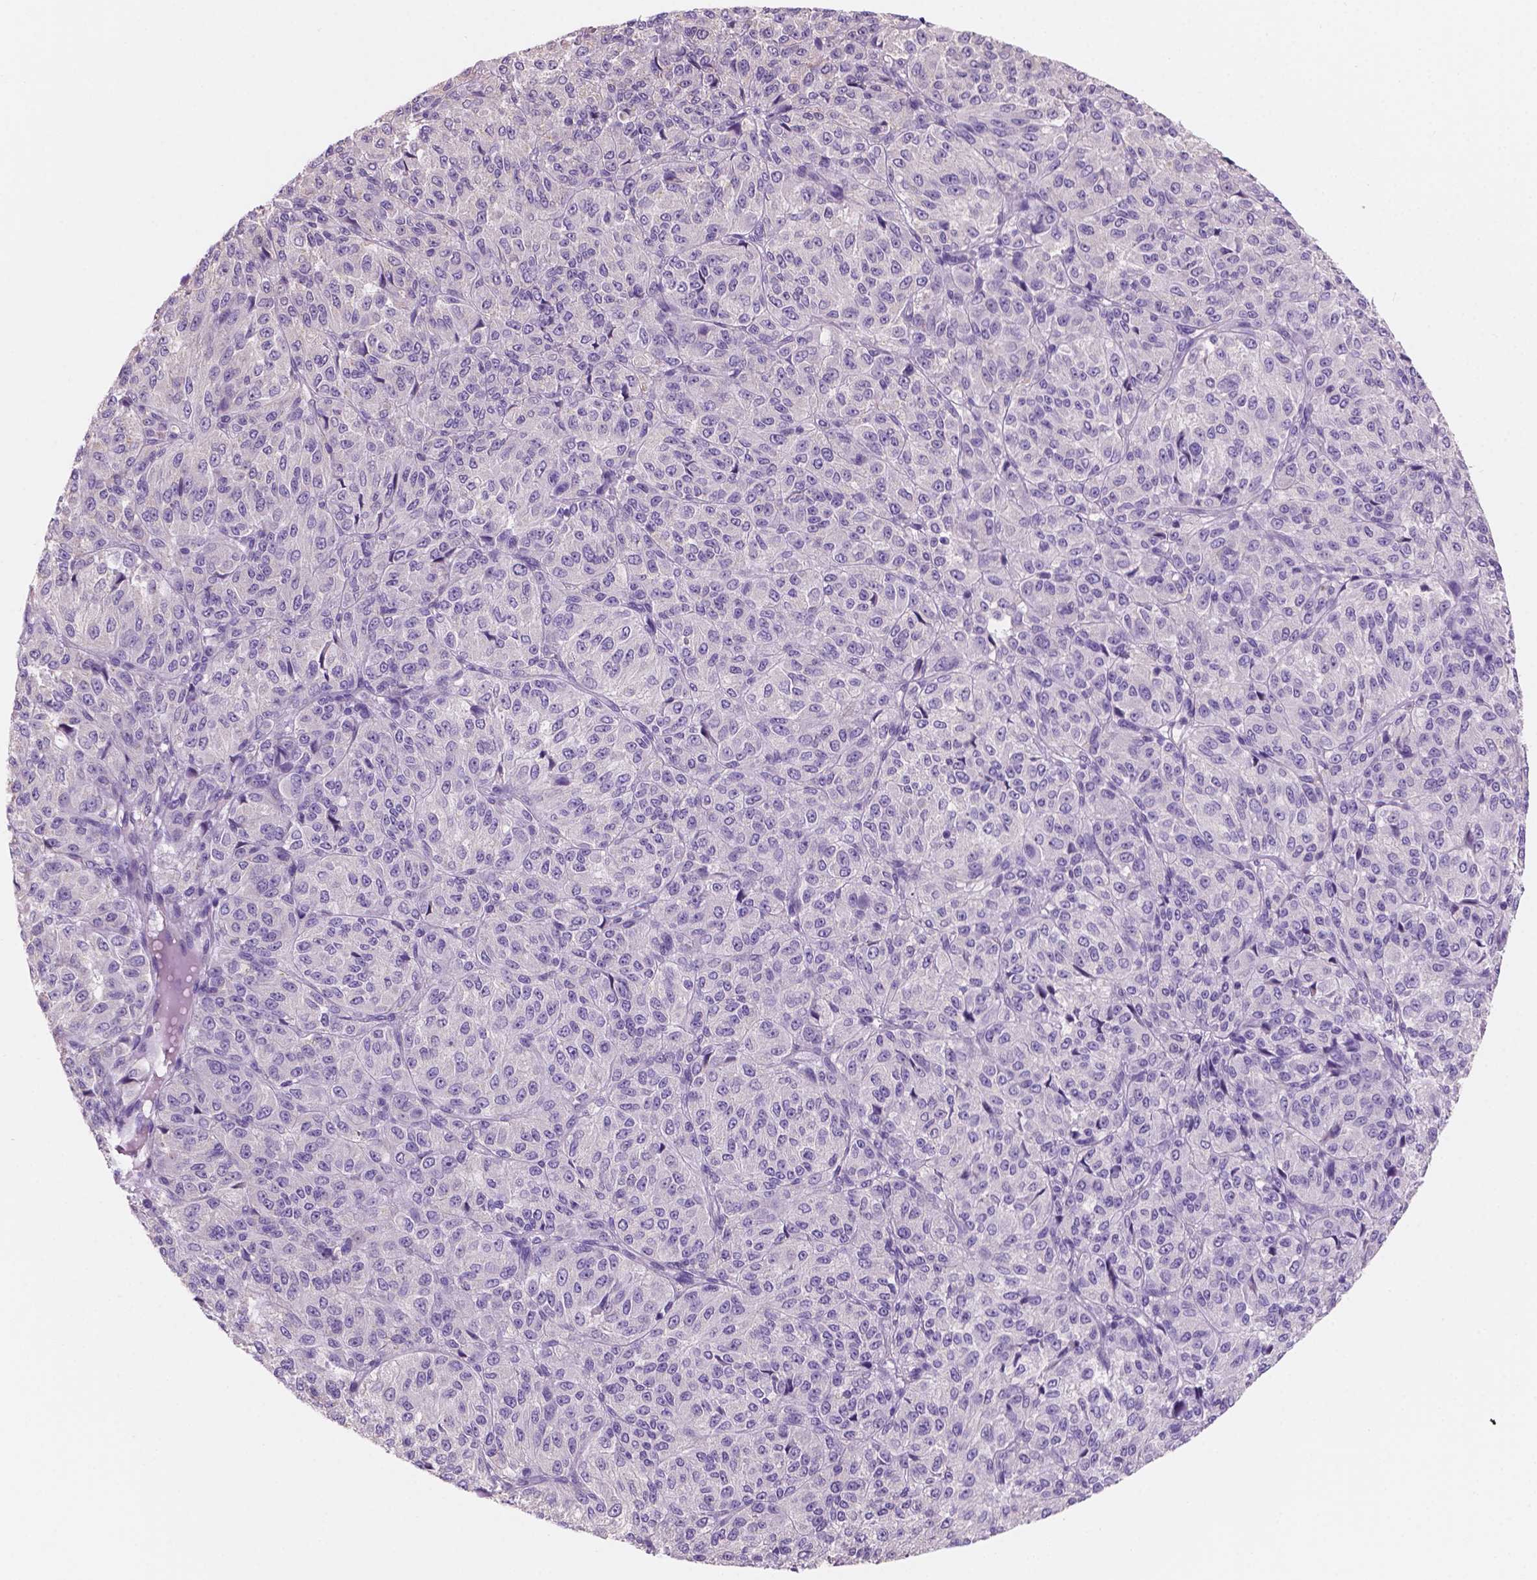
{"staining": {"intensity": "negative", "quantity": "none", "location": "none"}, "tissue": "melanoma", "cell_type": "Tumor cells", "image_type": "cancer", "snomed": [{"axis": "morphology", "description": "Malignant melanoma, Metastatic site"}, {"axis": "topography", "description": "Brain"}], "caption": "High power microscopy histopathology image of an immunohistochemistry micrograph of malignant melanoma (metastatic site), revealing no significant staining in tumor cells.", "gene": "SBSN", "patient": {"sex": "female", "age": 56}}